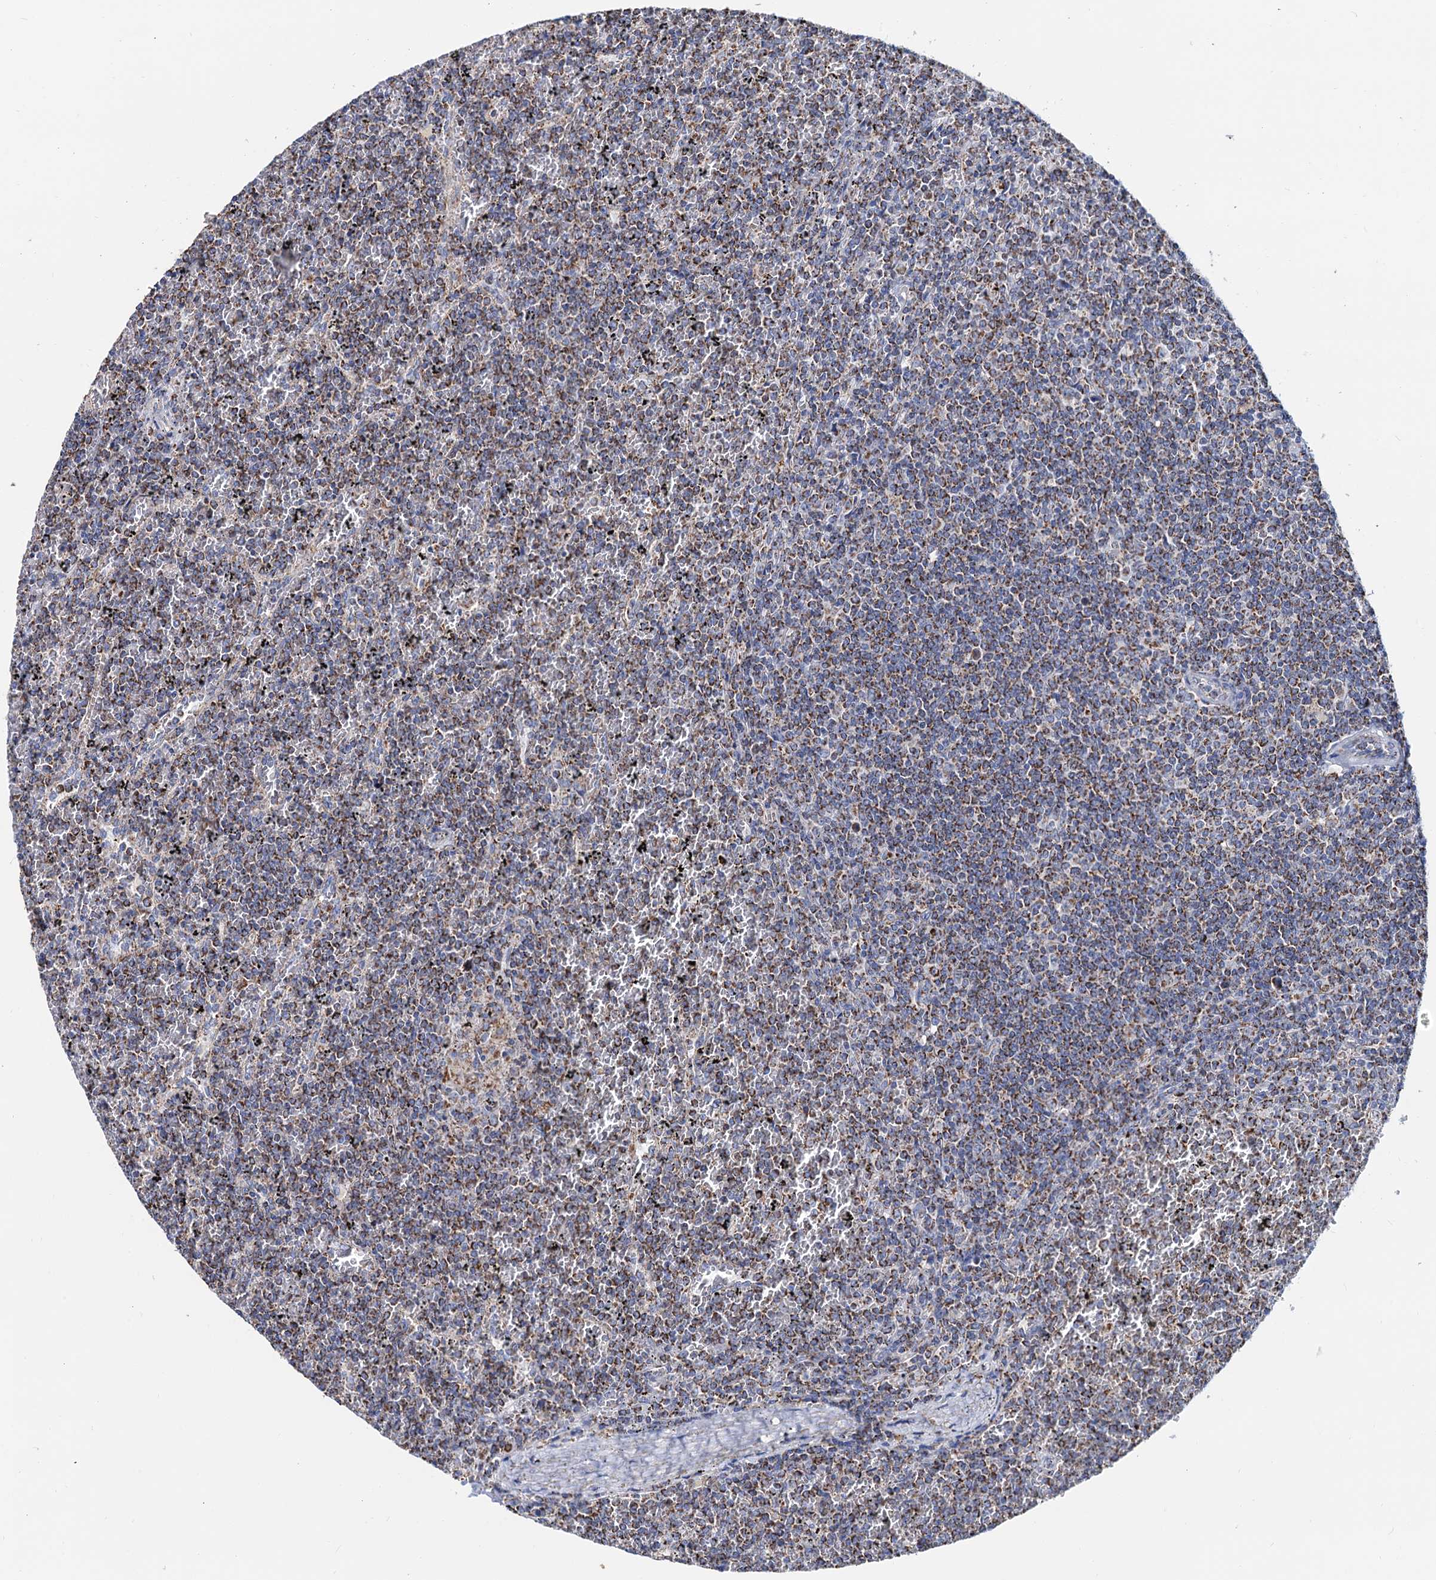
{"staining": {"intensity": "moderate", "quantity": ">75%", "location": "cytoplasmic/membranous"}, "tissue": "lymphoma", "cell_type": "Tumor cells", "image_type": "cancer", "snomed": [{"axis": "morphology", "description": "Malignant lymphoma, non-Hodgkin's type, Low grade"}, {"axis": "topography", "description": "Spleen"}], "caption": "Protein expression analysis of malignant lymphoma, non-Hodgkin's type (low-grade) exhibits moderate cytoplasmic/membranous expression in about >75% of tumor cells. (DAB IHC with brightfield microscopy, high magnification).", "gene": "C2CD3", "patient": {"sex": "female", "age": 19}}